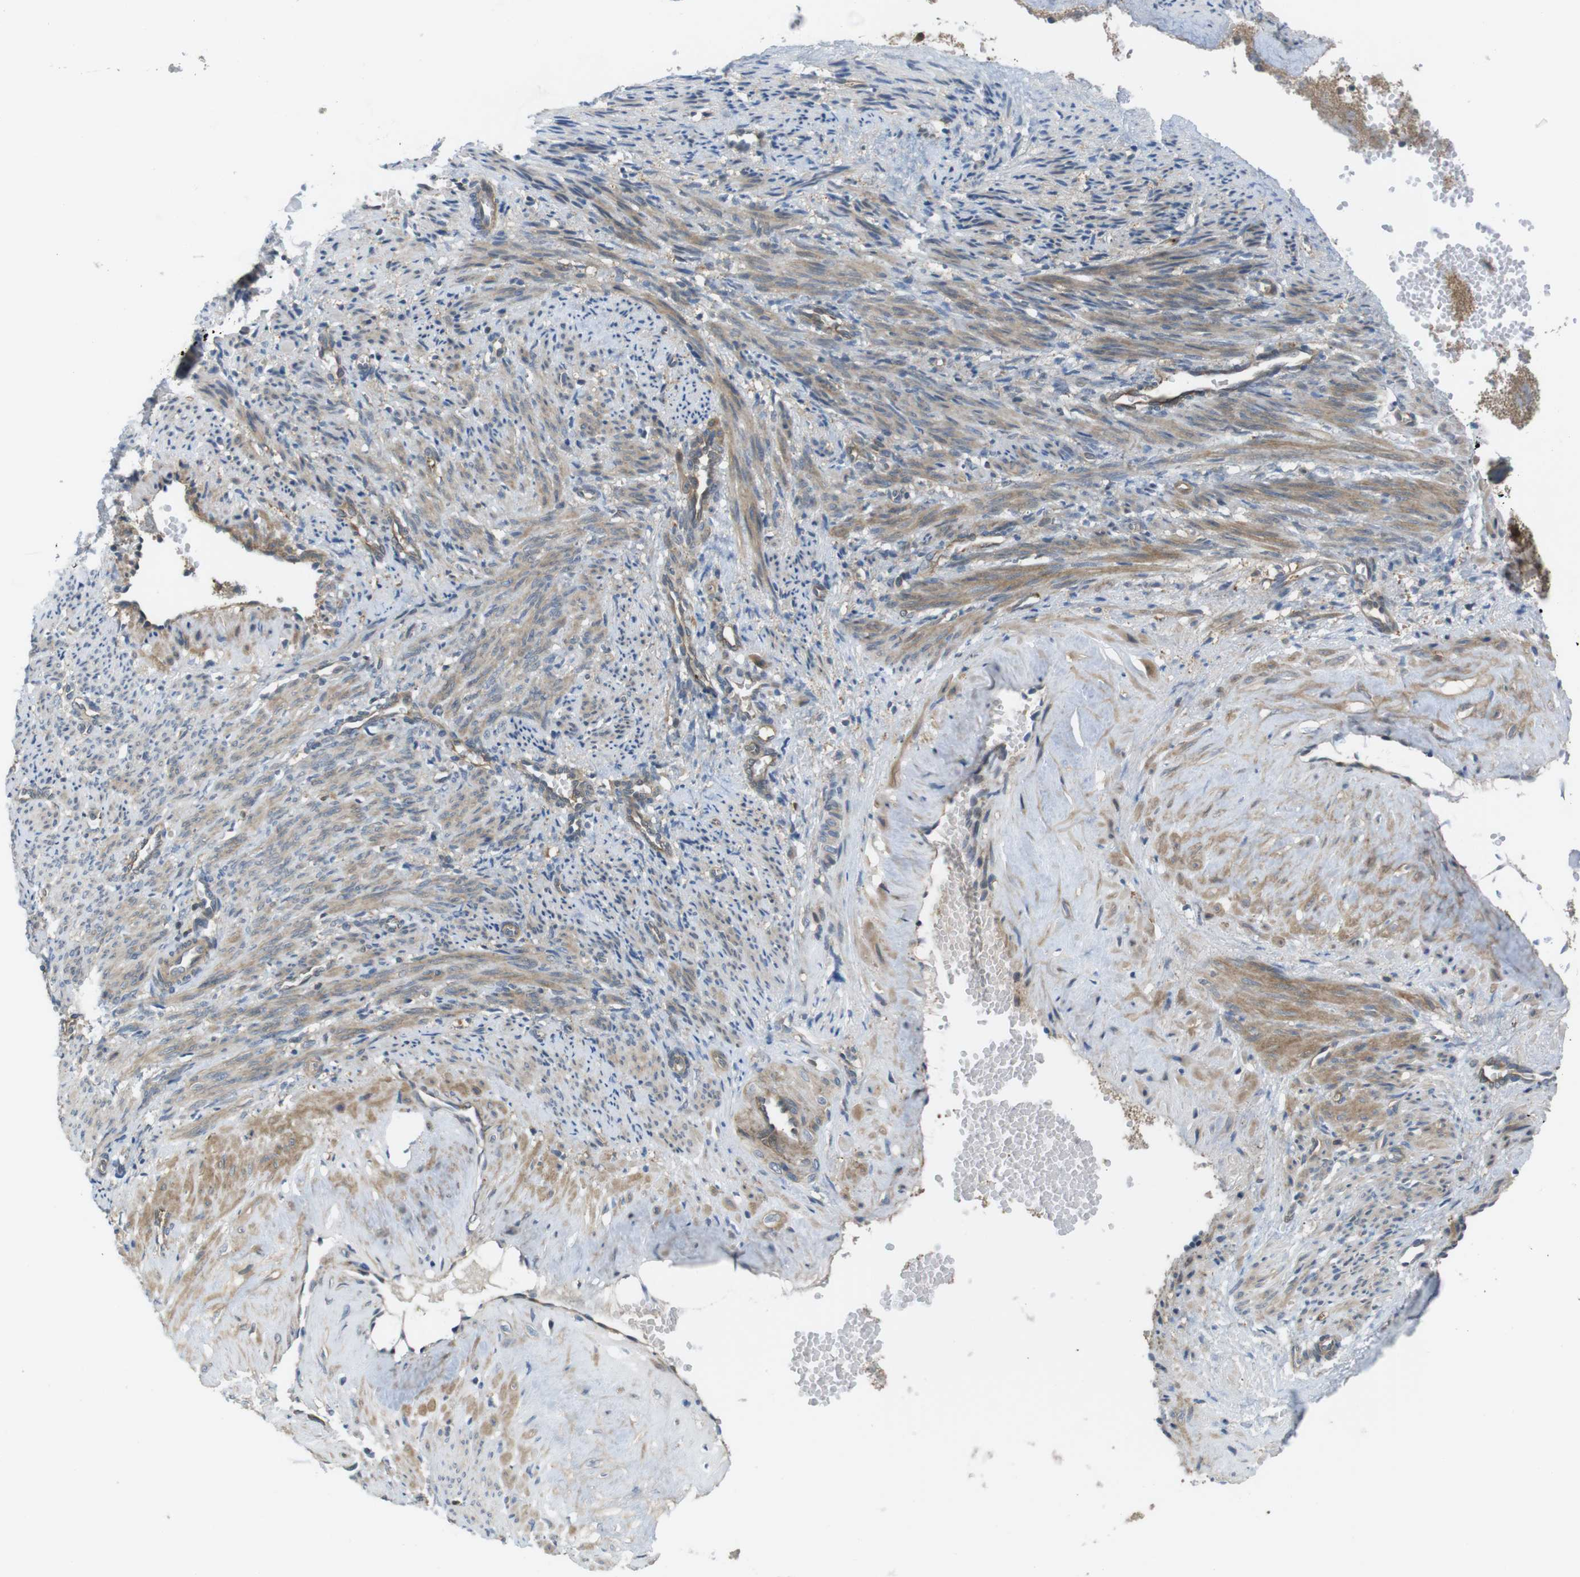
{"staining": {"intensity": "moderate", "quantity": ">75%", "location": "cytoplasmic/membranous"}, "tissue": "smooth muscle", "cell_type": "Smooth muscle cells", "image_type": "normal", "snomed": [{"axis": "morphology", "description": "Normal tissue, NOS"}, {"axis": "topography", "description": "Endometrium"}], "caption": "Brown immunohistochemical staining in benign human smooth muscle demonstrates moderate cytoplasmic/membranous expression in about >75% of smooth muscle cells.", "gene": "MTHFD1L", "patient": {"sex": "female", "age": 33}}